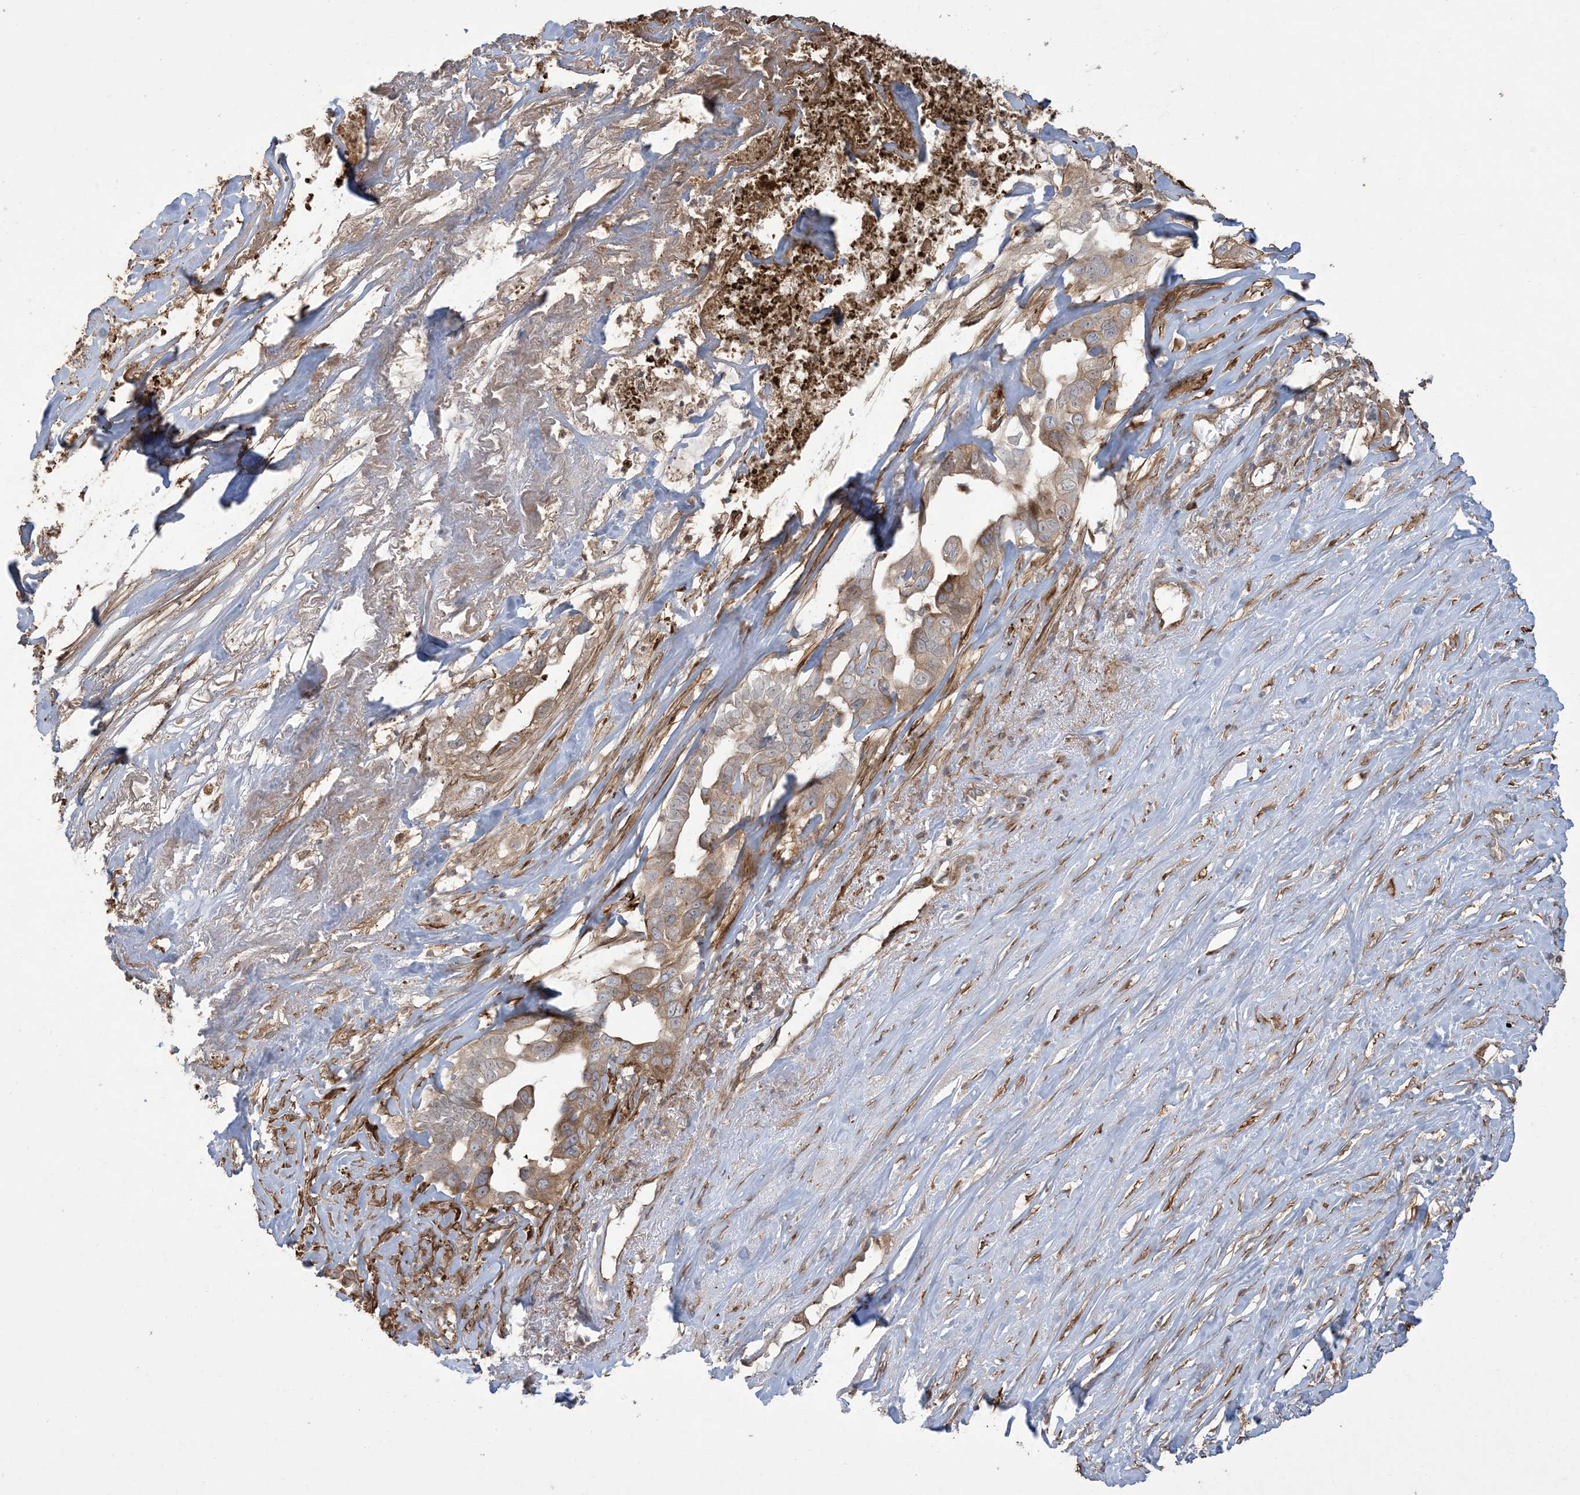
{"staining": {"intensity": "weak", "quantity": "25%-75%", "location": "cytoplasmic/membranous"}, "tissue": "liver cancer", "cell_type": "Tumor cells", "image_type": "cancer", "snomed": [{"axis": "morphology", "description": "Cholangiocarcinoma"}, {"axis": "topography", "description": "Liver"}], "caption": "This is a histology image of immunohistochemistry (IHC) staining of liver cholangiocarcinoma, which shows weak positivity in the cytoplasmic/membranous of tumor cells.", "gene": "KLHL18", "patient": {"sex": "female", "age": 79}}